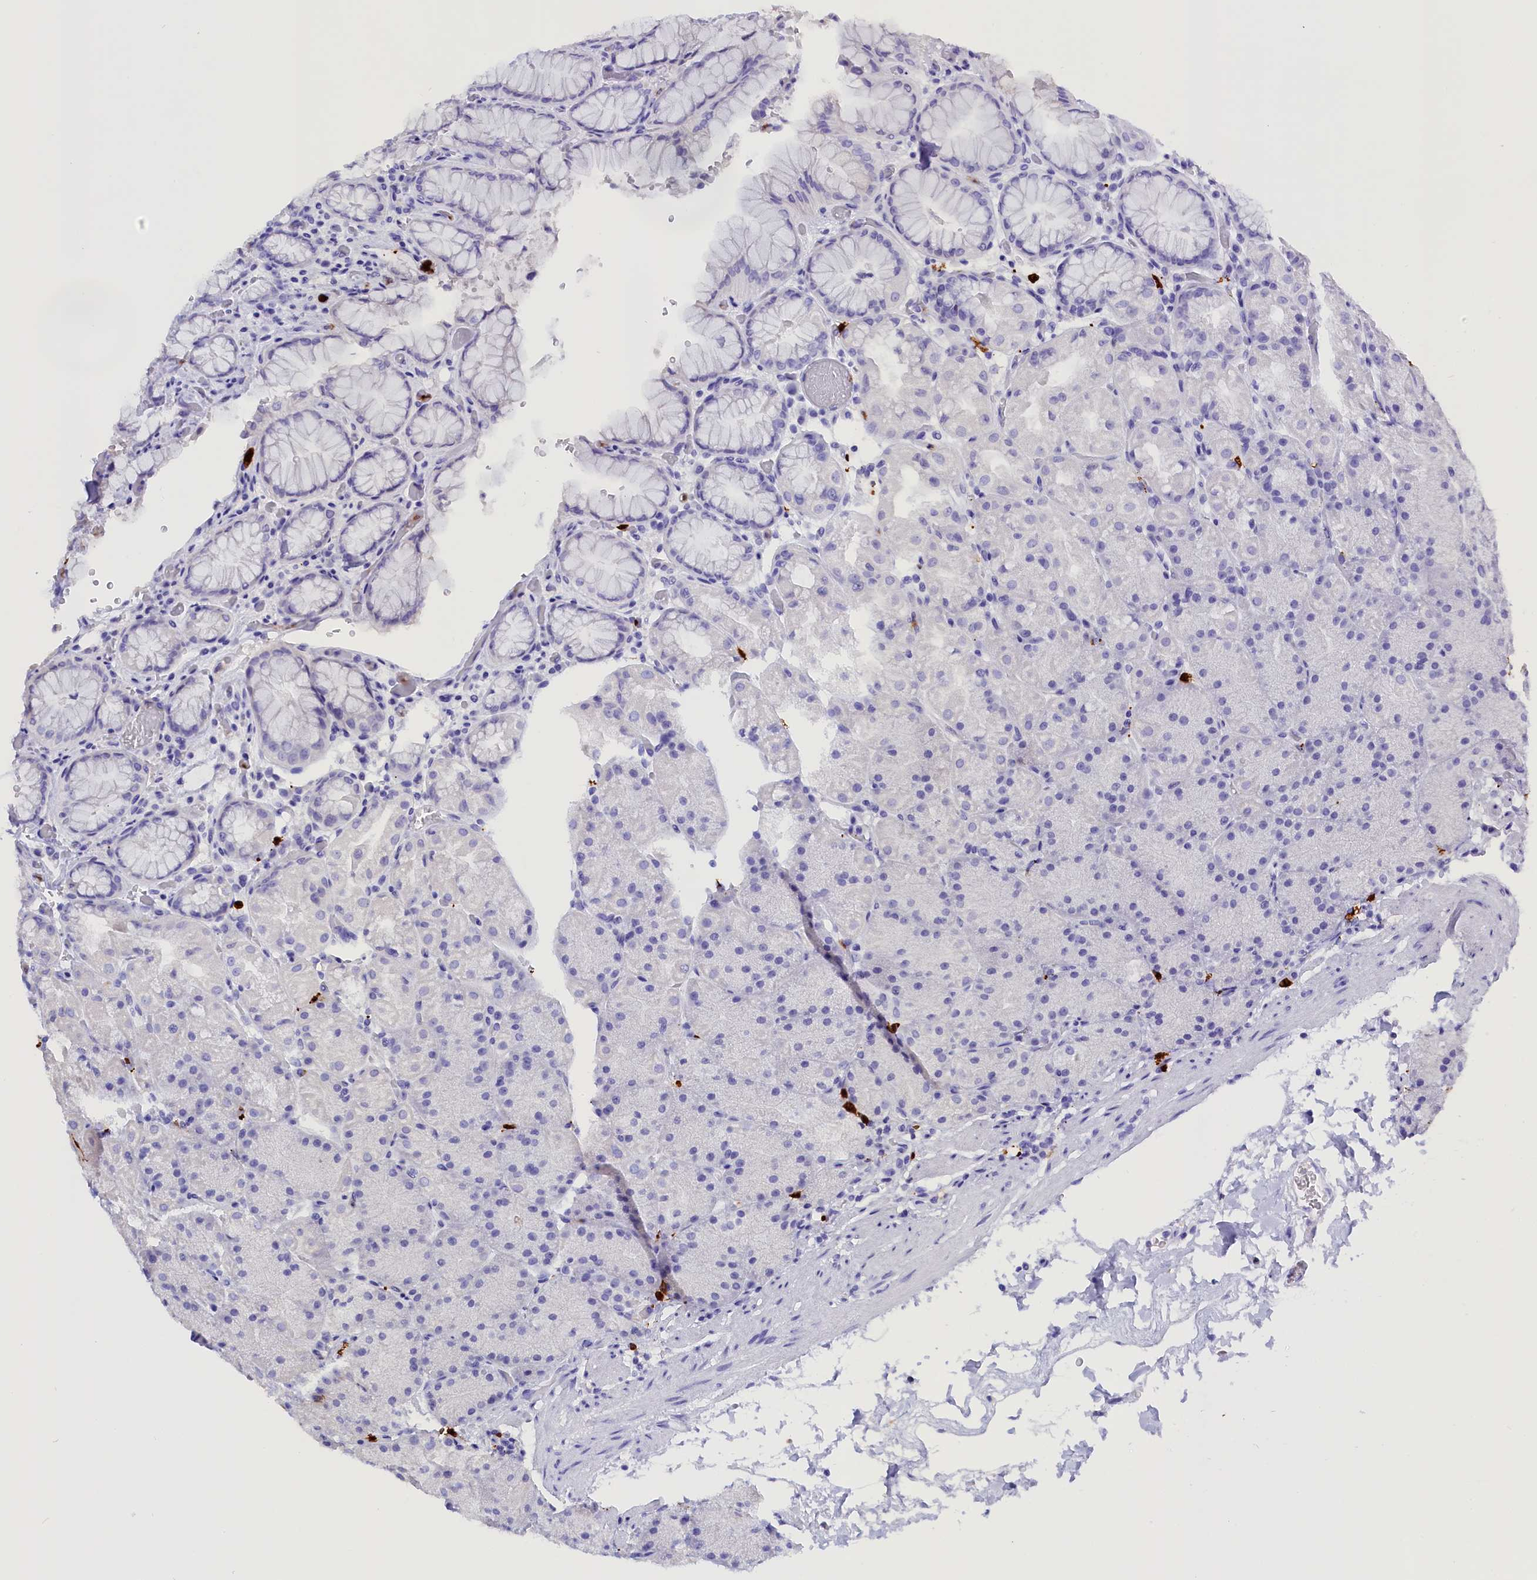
{"staining": {"intensity": "negative", "quantity": "none", "location": "none"}, "tissue": "stomach", "cell_type": "Glandular cells", "image_type": "normal", "snomed": [{"axis": "morphology", "description": "Normal tissue, NOS"}, {"axis": "topography", "description": "Stomach, upper"}, {"axis": "topography", "description": "Stomach, lower"}], "caption": "This is an IHC photomicrograph of benign stomach. There is no expression in glandular cells.", "gene": "CLC", "patient": {"sex": "male", "age": 67}}